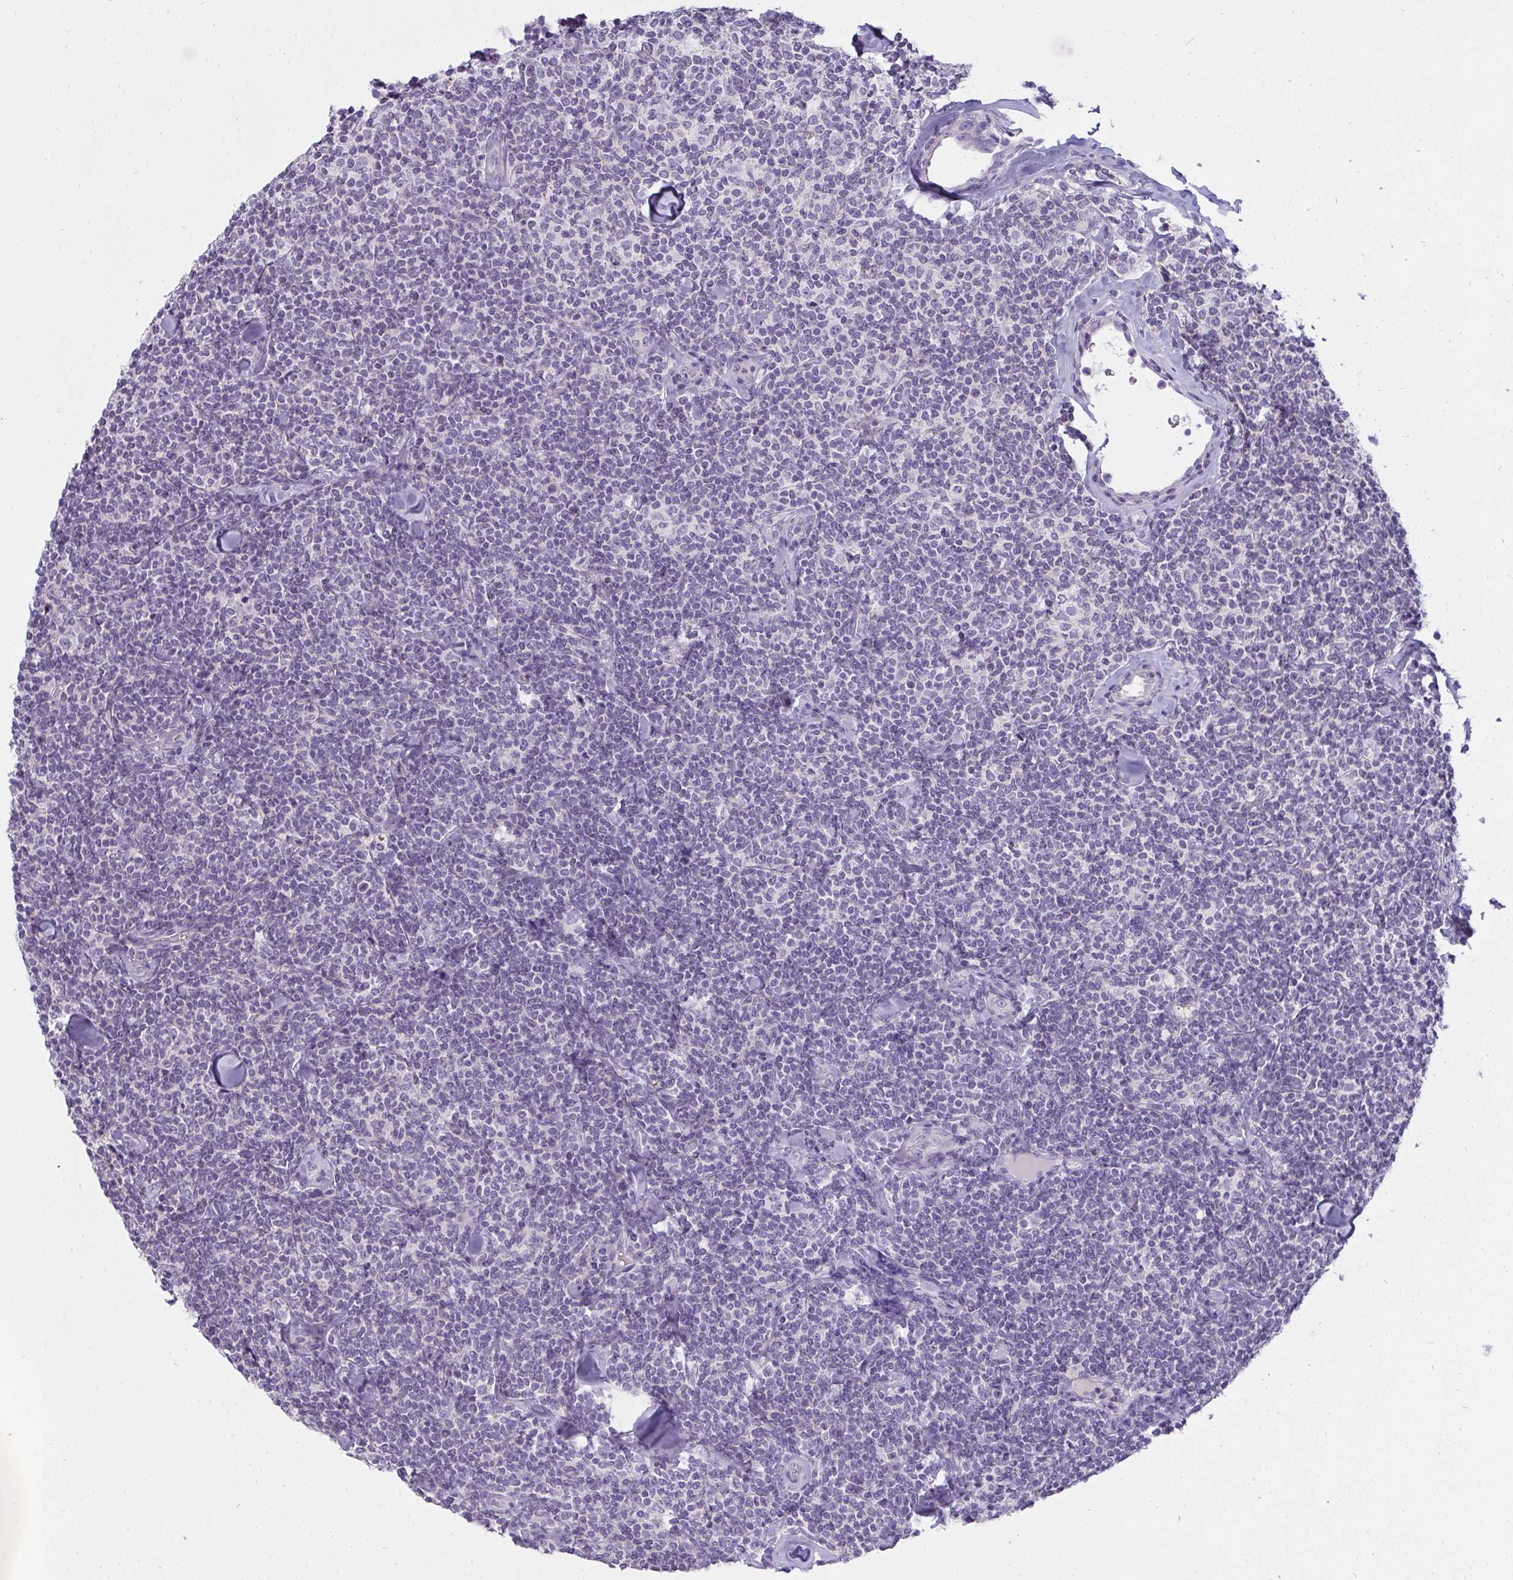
{"staining": {"intensity": "negative", "quantity": "none", "location": "none"}, "tissue": "lymphoma", "cell_type": "Tumor cells", "image_type": "cancer", "snomed": [{"axis": "morphology", "description": "Malignant lymphoma, non-Hodgkin's type, Low grade"}, {"axis": "topography", "description": "Lymph node"}], "caption": "Tumor cells are negative for brown protein staining in malignant lymphoma, non-Hodgkin's type (low-grade).", "gene": "GSDMB", "patient": {"sex": "female", "age": 56}}